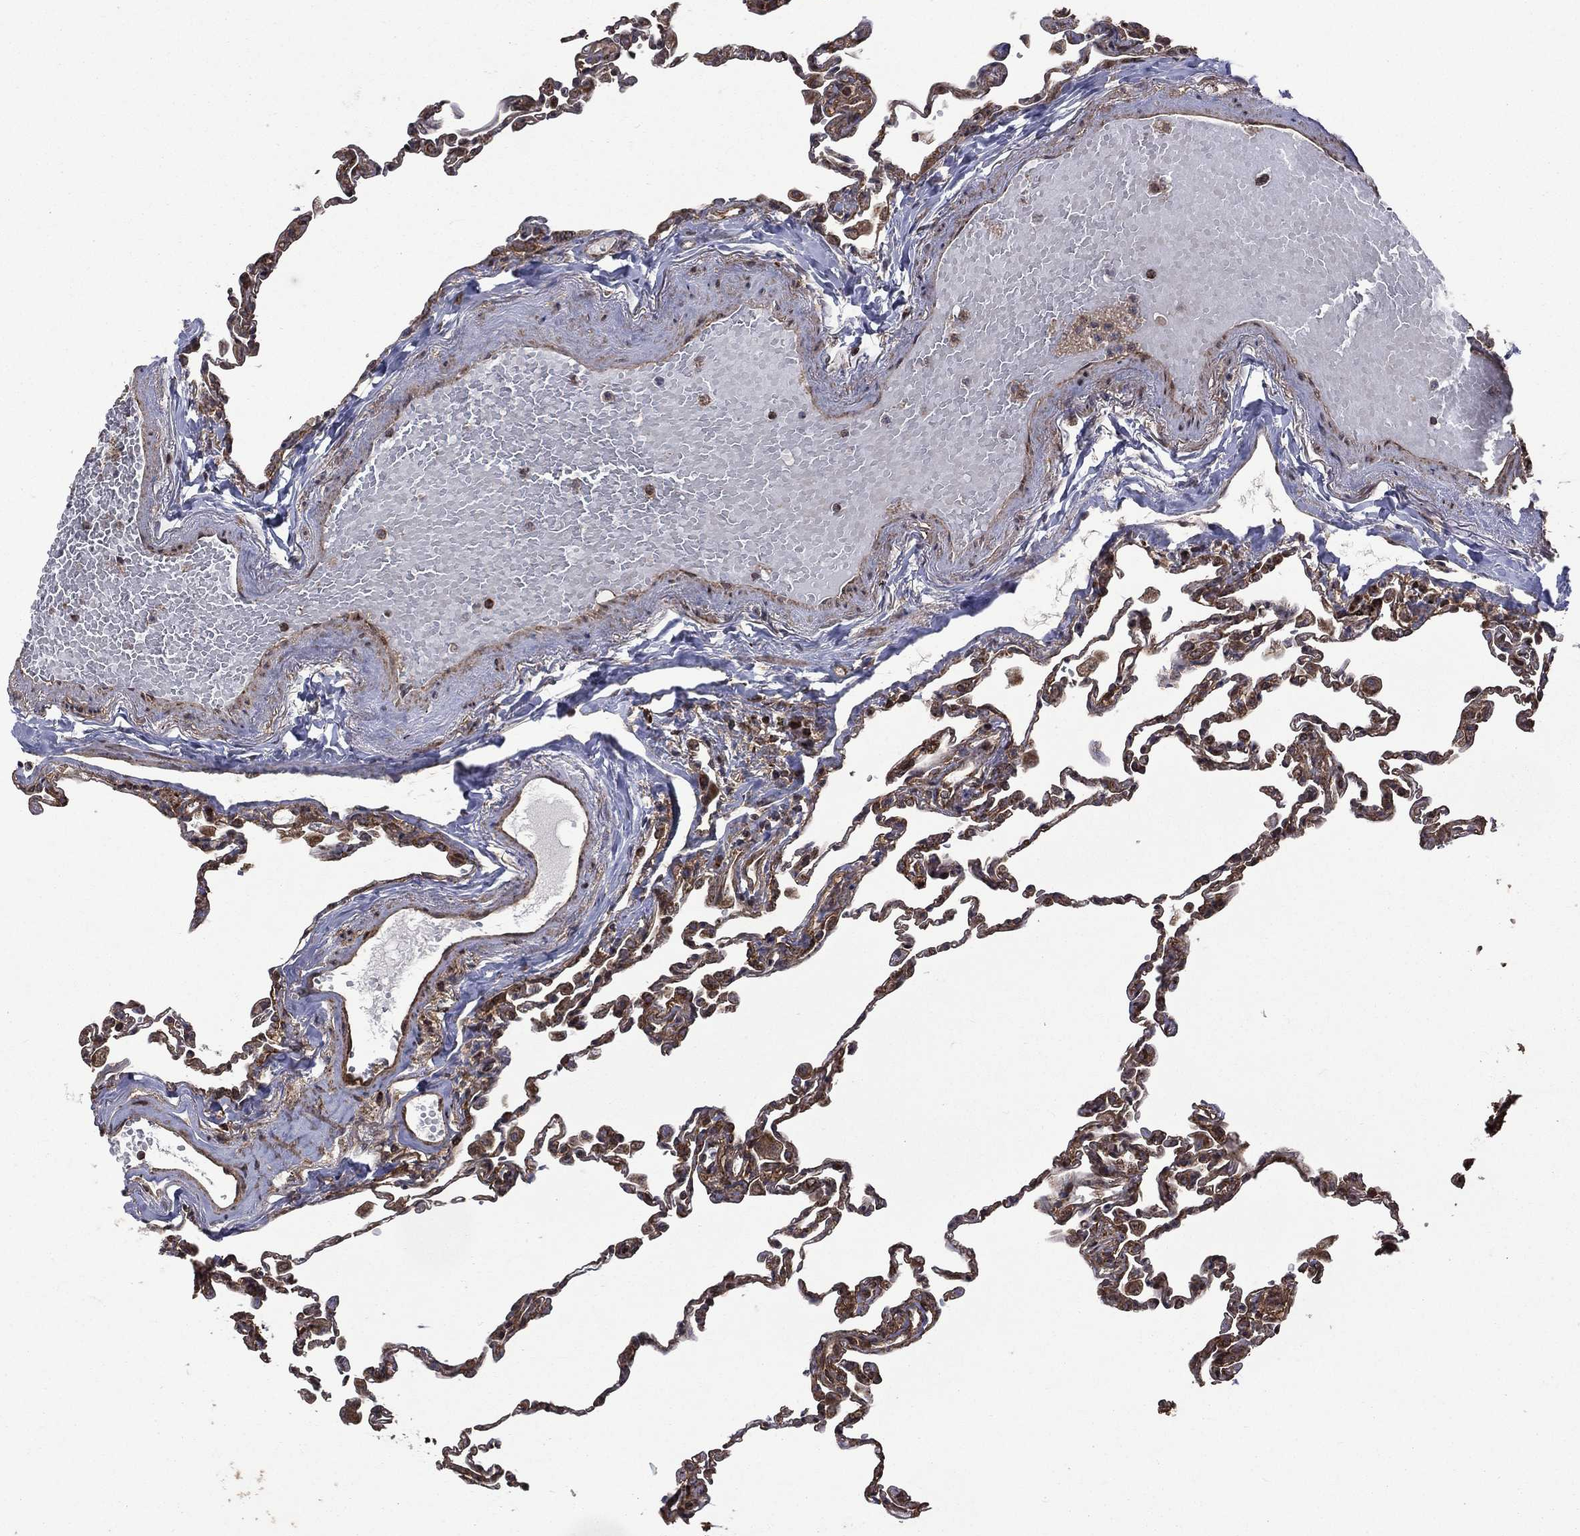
{"staining": {"intensity": "strong", "quantity": "25%-75%", "location": "cytoplasmic/membranous,nuclear"}, "tissue": "lung", "cell_type": "Alveolar cells", "image_type": "normal", "snomed": [{"axis": "morphology", "description": "Normal tissue, NOS"}, {"axis": "topography", "description": "Lung"}], "caption": "This histopathology image demonstrates immunohistochemistry (IHC) staining of normal lung, with high strong cytoplasmic/membranous,nuclear staining in approximately 25%-75% of alveolar cells.", "gene": "GIMAP6", "patient": {"sex": "female", "age": 57}}